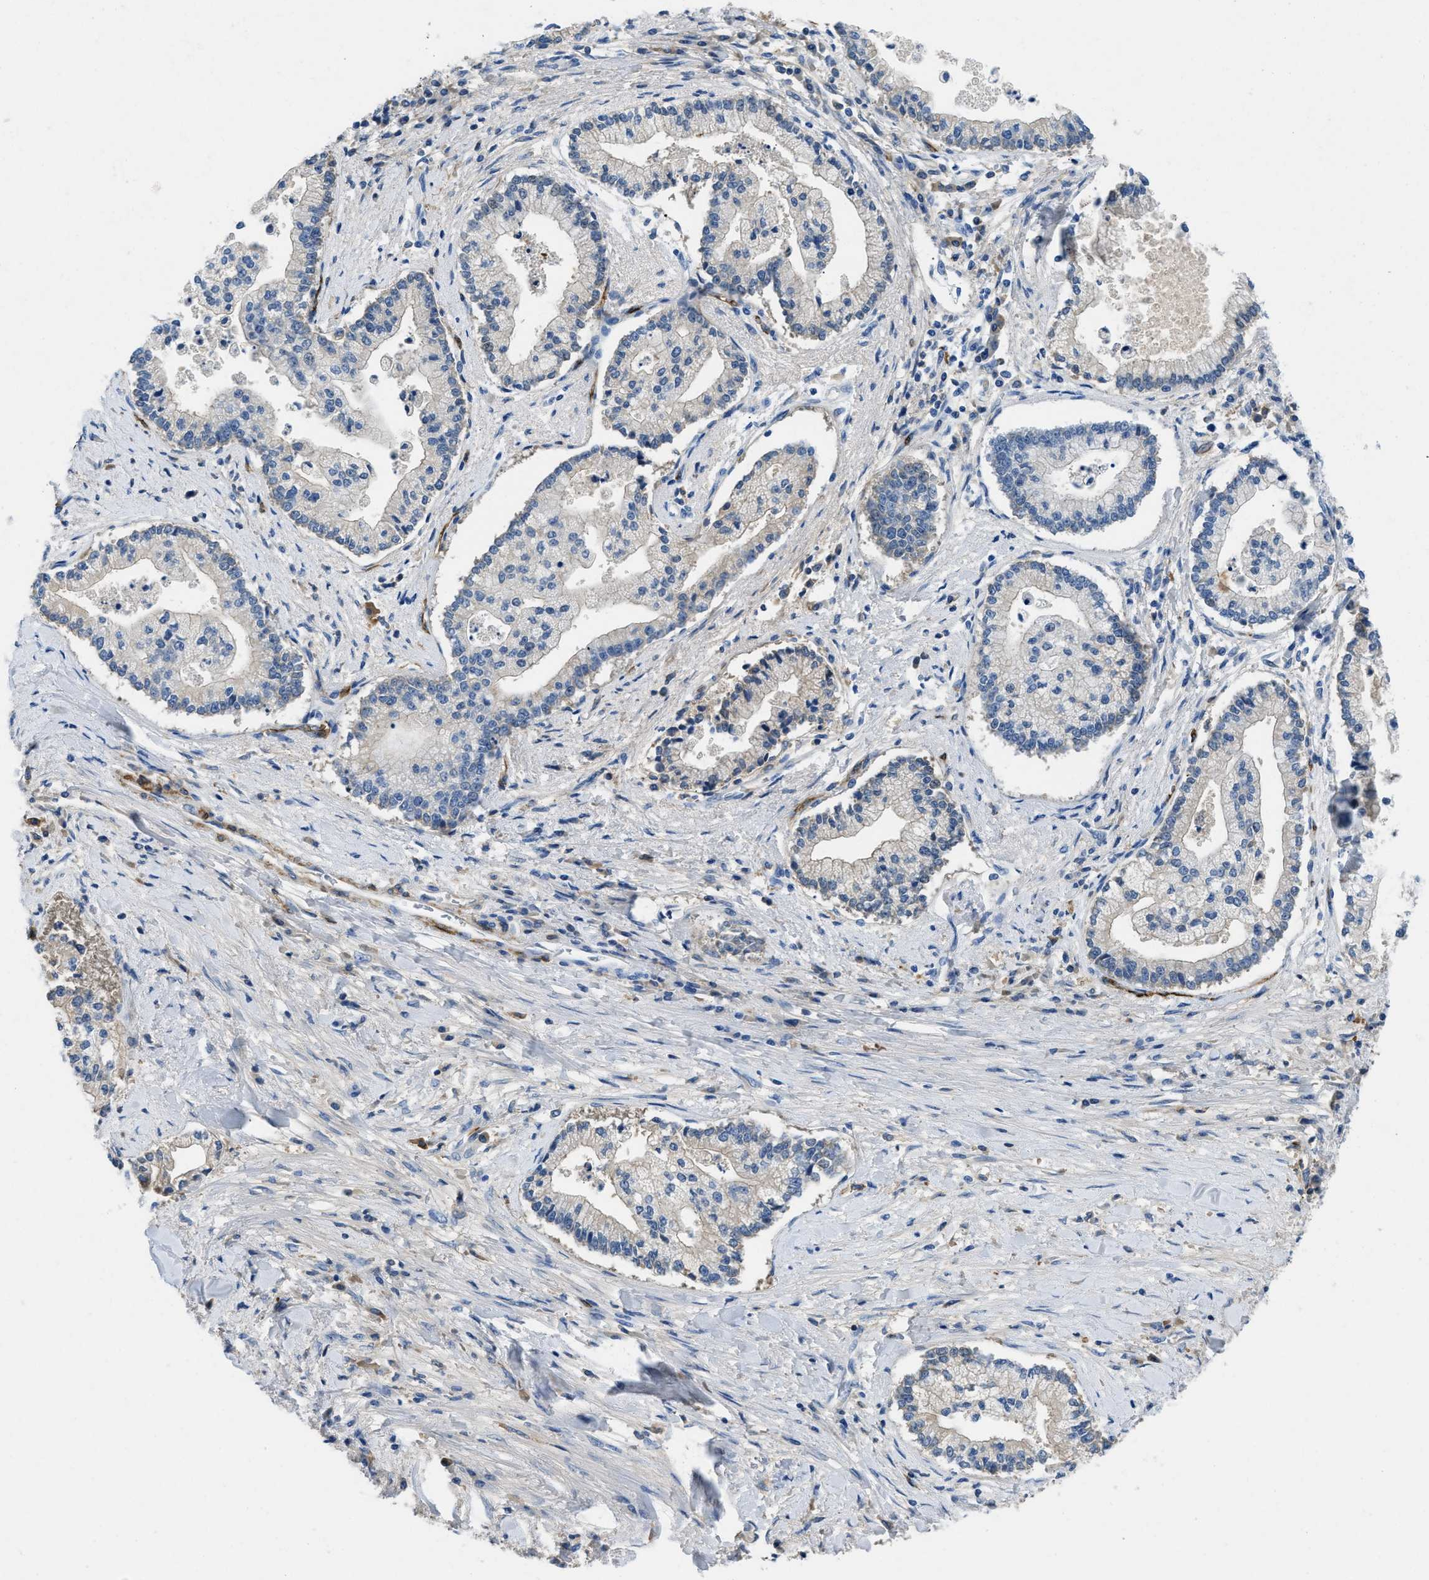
{"staining": {"intensity": "negative", "quantity": "none", "location": "none"}, "tissue": "liver cancer", "cell_type": "Tumor cells", "image_type": "cancer", "snomed": [{"axis": "morphology", "description": "Cholangiocarcinoma"}, {"axis": "topography", "description": "Liver"}], "caption": "Human liver cancer stained for a protein using immunohistochemistry (IHC) shows no expression in tumor cells.", "gene": "SPEG", "patient": {"sex": "male", "age": 50}}